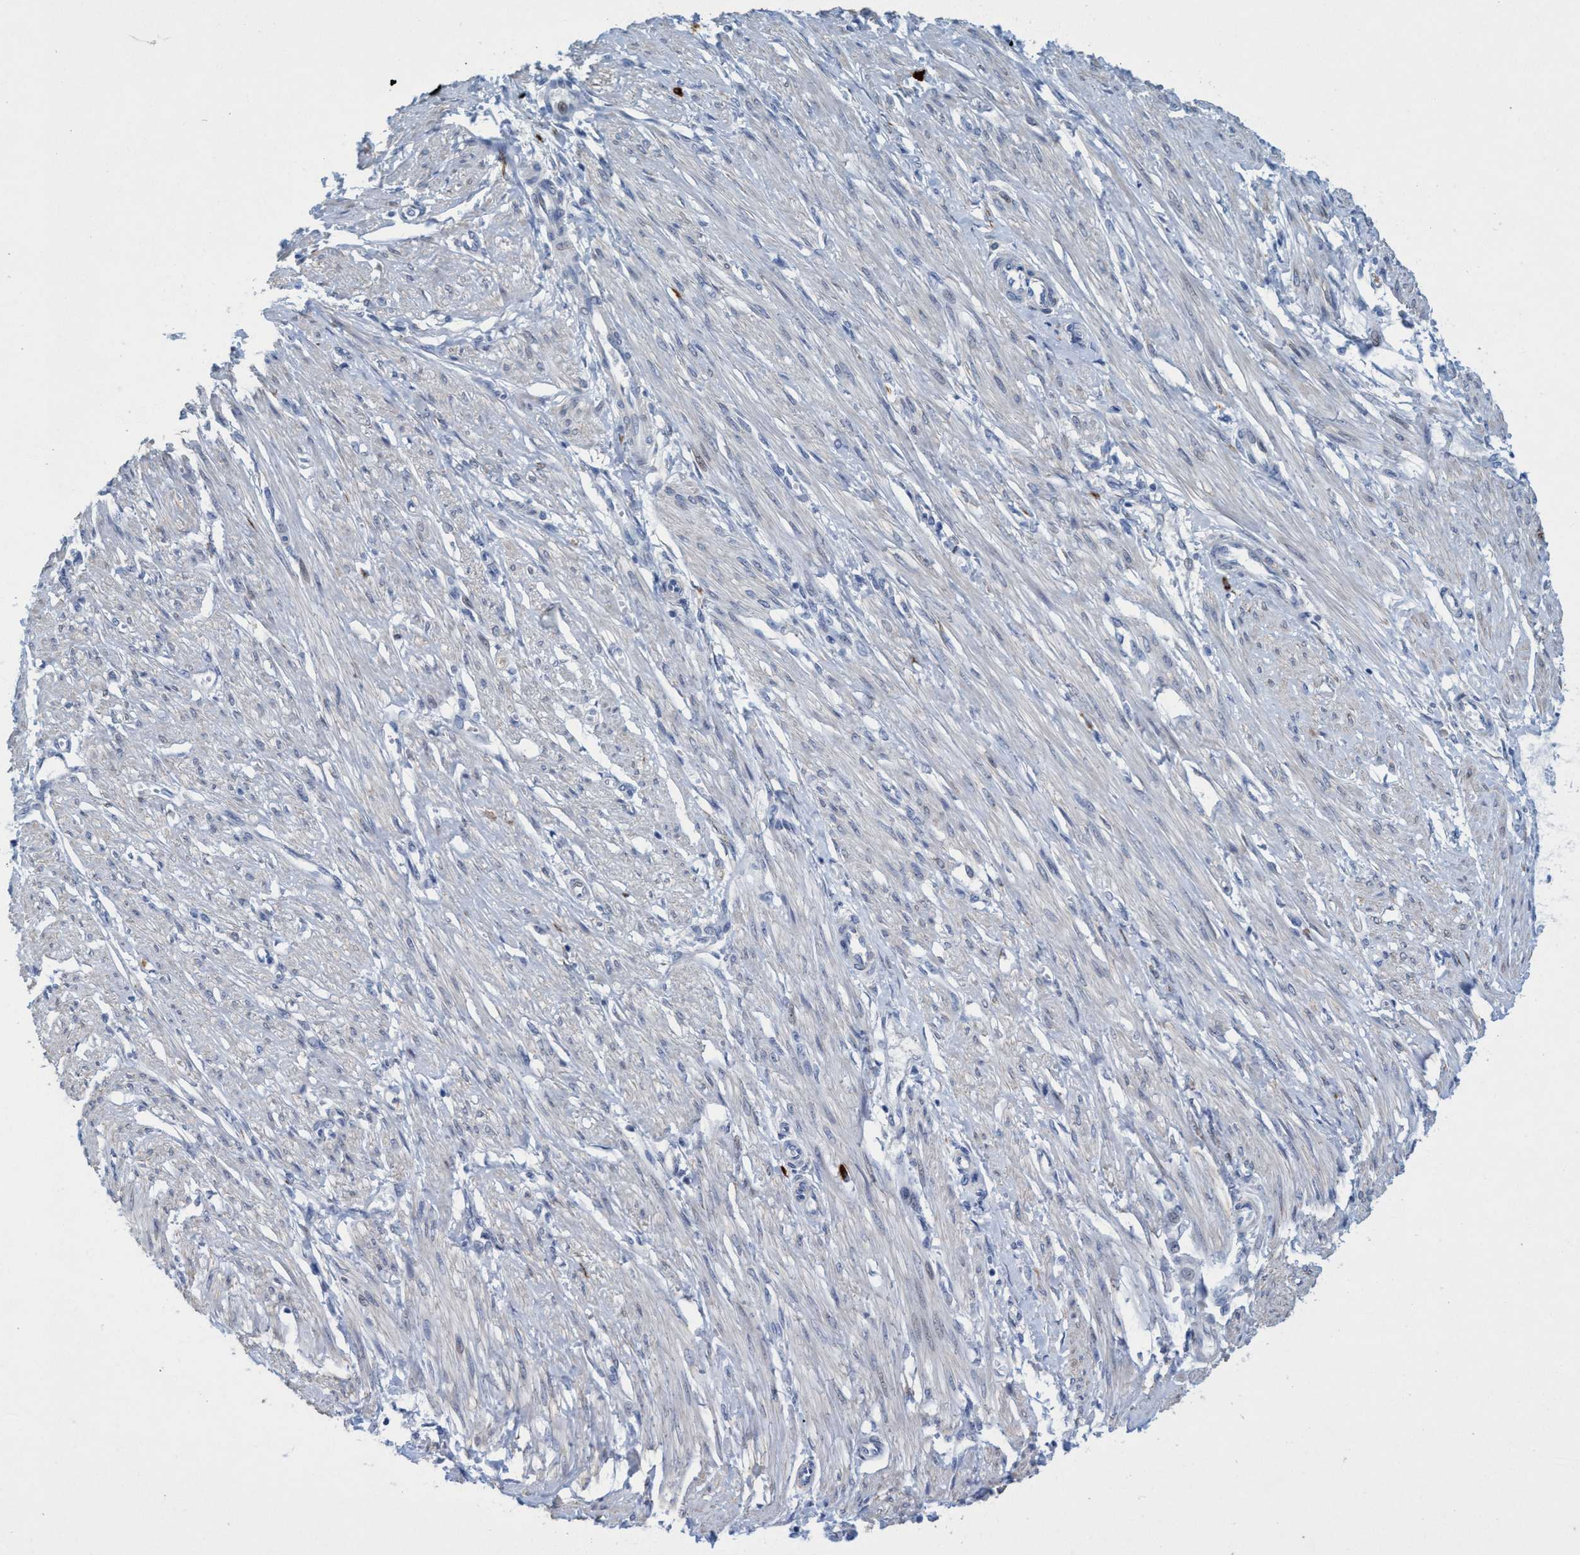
{"staining": {"intensity": "negative", "quantity": "none", "location": "none"}, "tissue": "endometrial cancer", "cell_type": "Tumor cells", "image_type": "cancer", "snomed": [{"axis": "morphology", "description": "Adenocarcinoma, NOS"}, {"axis": "topography", "description": "Endometrium"}], "caption": "Immunohistochemistry of endometrial cancer (adenocarcinoma) displays no staining in tumor cells.", "gene": "SLC43A2", "patient": {"sex": "female", "age": 32}}